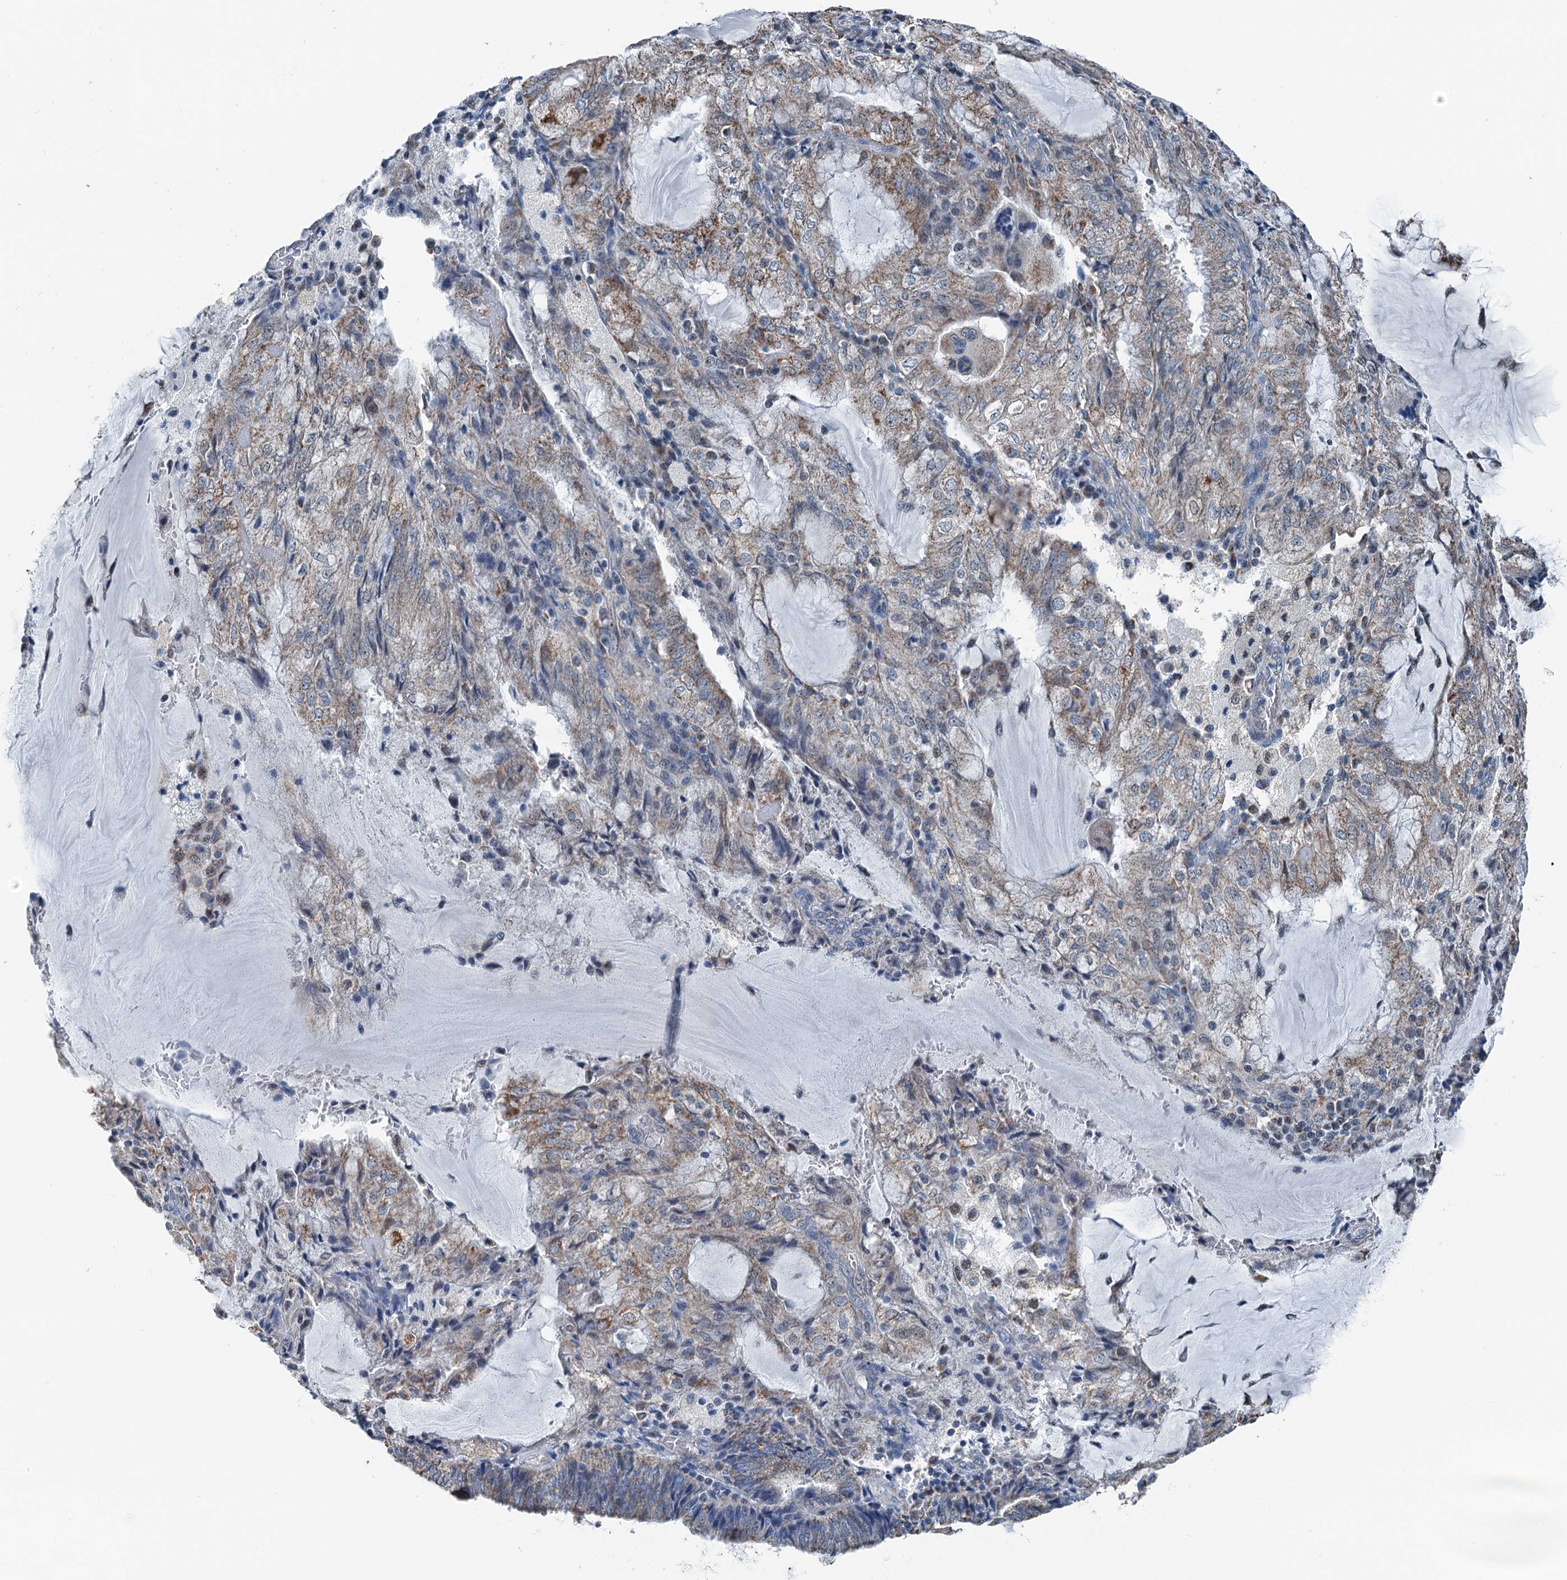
{"staining": {"intensity": "moderate", "quantity": ">75%", "location": "cytoplasmic/membranous"}, "tissue": "endometrial cancer", "cell_type": "Tumor cells", "image_type": "cancer", "snomed": [{"axis": "morphology", "description": "Adenocarcinoma, NOS"}, {"axis": "topography", "description": "Endometrium"}], "caption": "IHC staining of endometrial cancer (adenocarcinoma), which reveals medium levels of moderate cytoplasmic/membranous staining in about >75% of tumor cells indicating moderate cytoplasmic/membranous protein staining. The staining was performed using DAB (brown) for protein detection and nuclei were counterstained in hematoxylin (blue).", "gene": "TRPT1", "patient": {"sex": "female", "age": 81}}